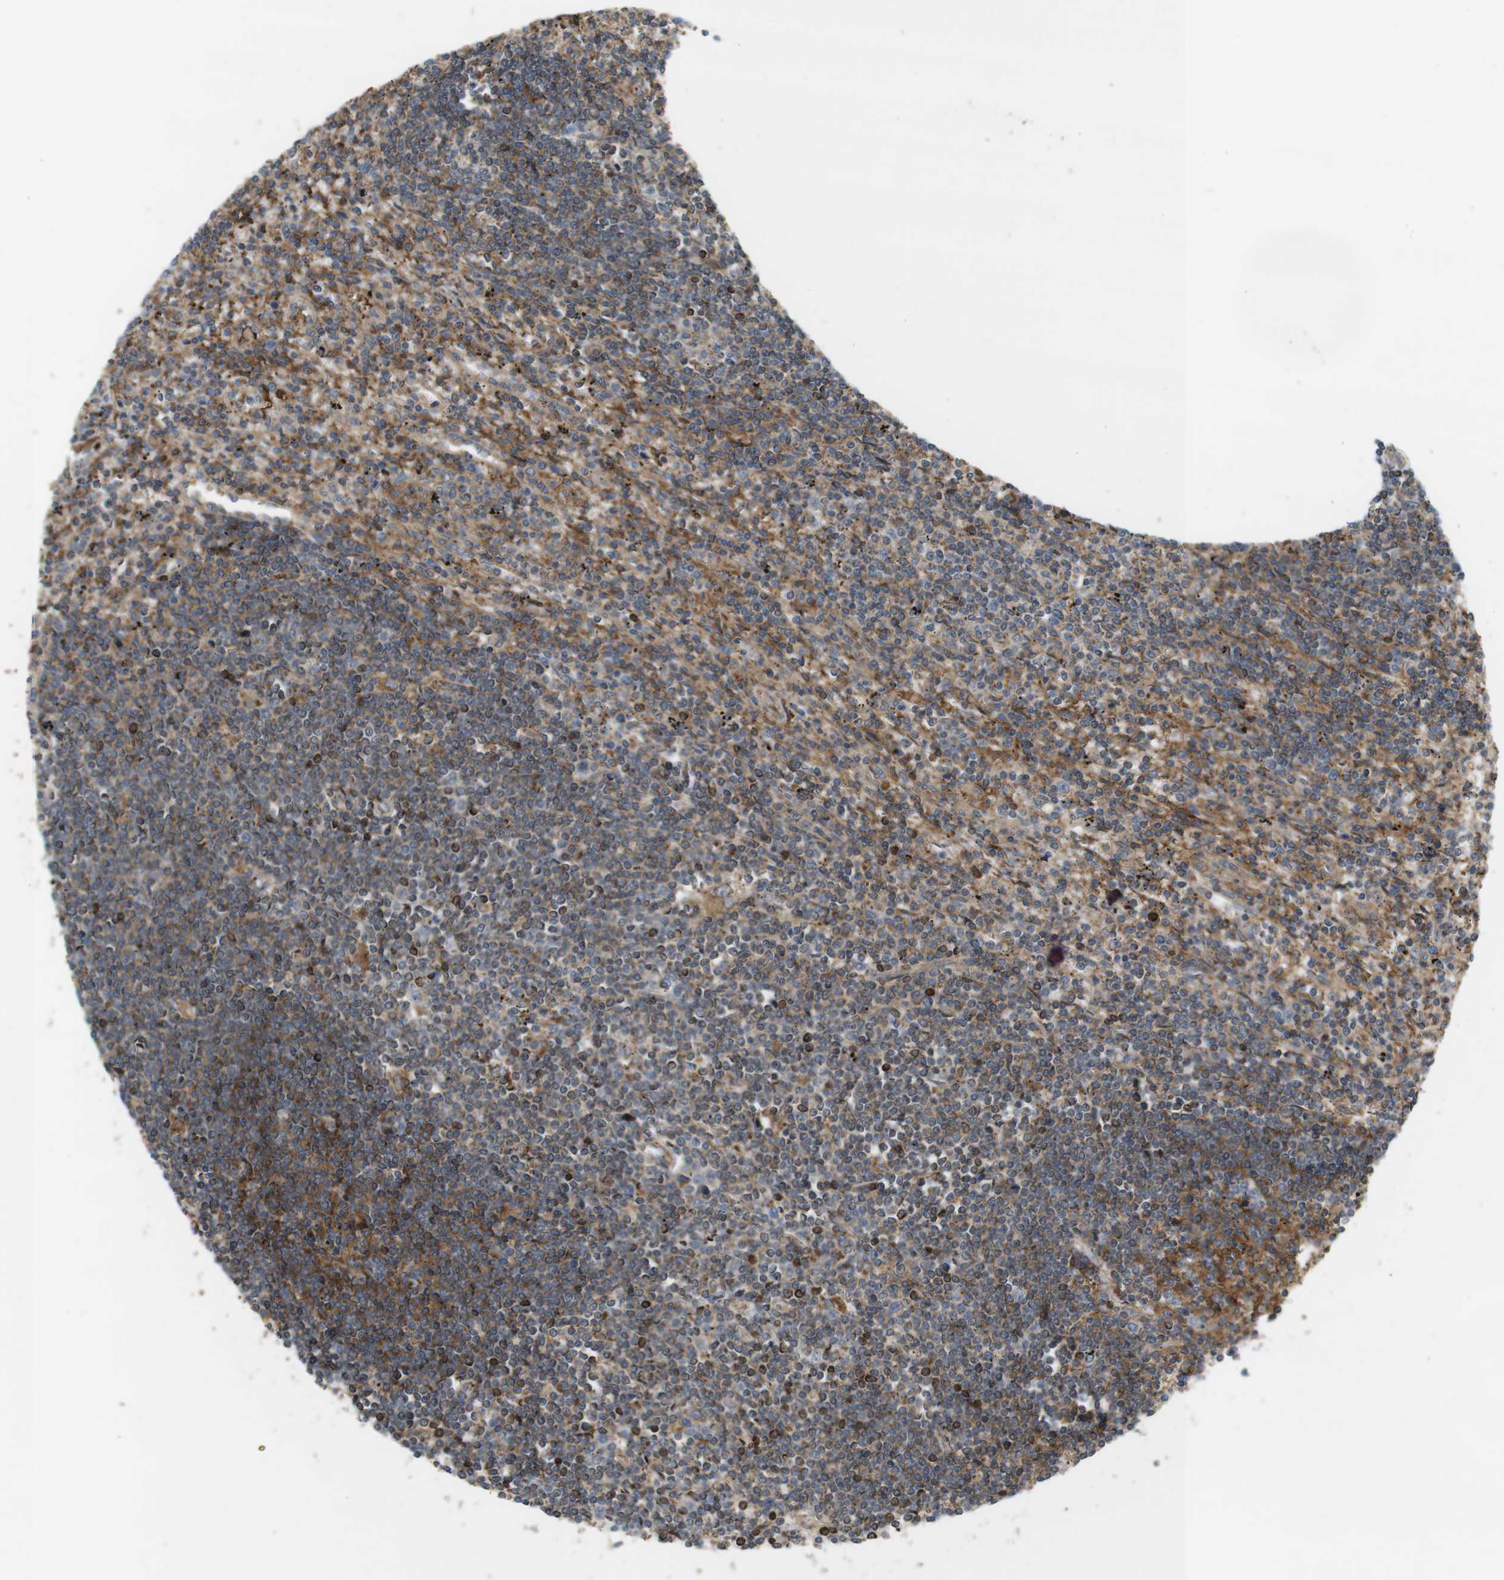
{"staining": {"intensity": "moderate", "quantity": "25%-75%", "location": "cytoplasmic/membranous"}, "tissue": "lymphoma", "cell_type": "Tumor cells", "image_type": "cancer", "snomed": [{"axis": "morphology", "description": "Malignant lymphoma, non-Hodgkin's type, Low grade"}, {"axis": "topography", "description": "Spleen"}], "caption": "The histopathology image reveals staining of malignant lymphoma, non-Hodgkin's type (low-grade), revealing moderate cytoplasmic/membranous protein positivity (brown color) within tumor cells.", "gene": "DDAH2", "patient": {"sex": "male", "age": 76}}